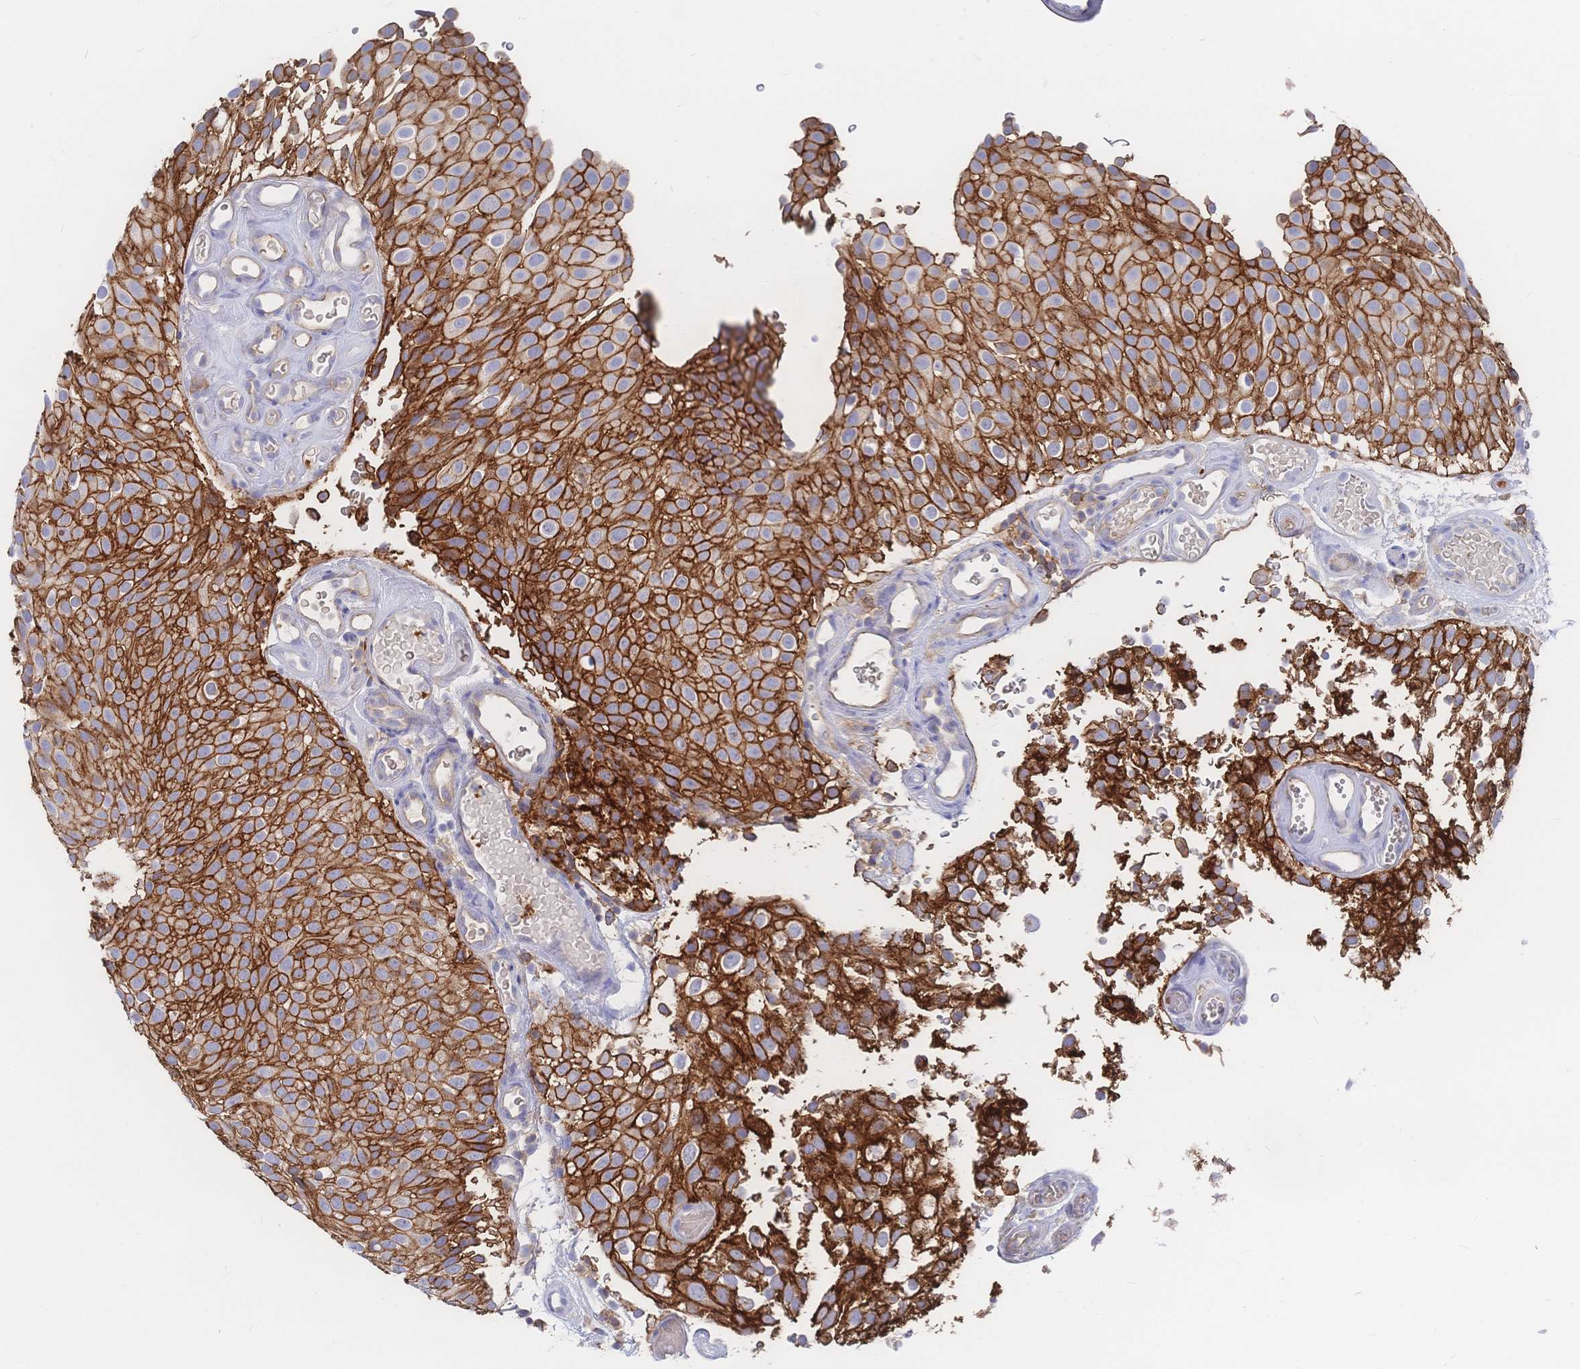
{"staining": {"intensity": "strong", "quantity": ">75%", "location": "cytoplasmic/membranous"}, "tissue": "urothelial cancer", "cell_type": "Tumor cells", "image_type": "cancer", "snomed": [{"axis": "morphology", "description": "Urothelial carcinoma, Low grade"}, {"axis": "topography", "description": "Urinary bladder"}], "caption": "There is high levels of strong cytoplasmic/membranous staining in tumor cells of urothelial carcinoma (low-grade), as demonstrated by immunohistochemical staining (brown color).", "gene": "F11R", "patient": {"sex": "male", "age": 78}}